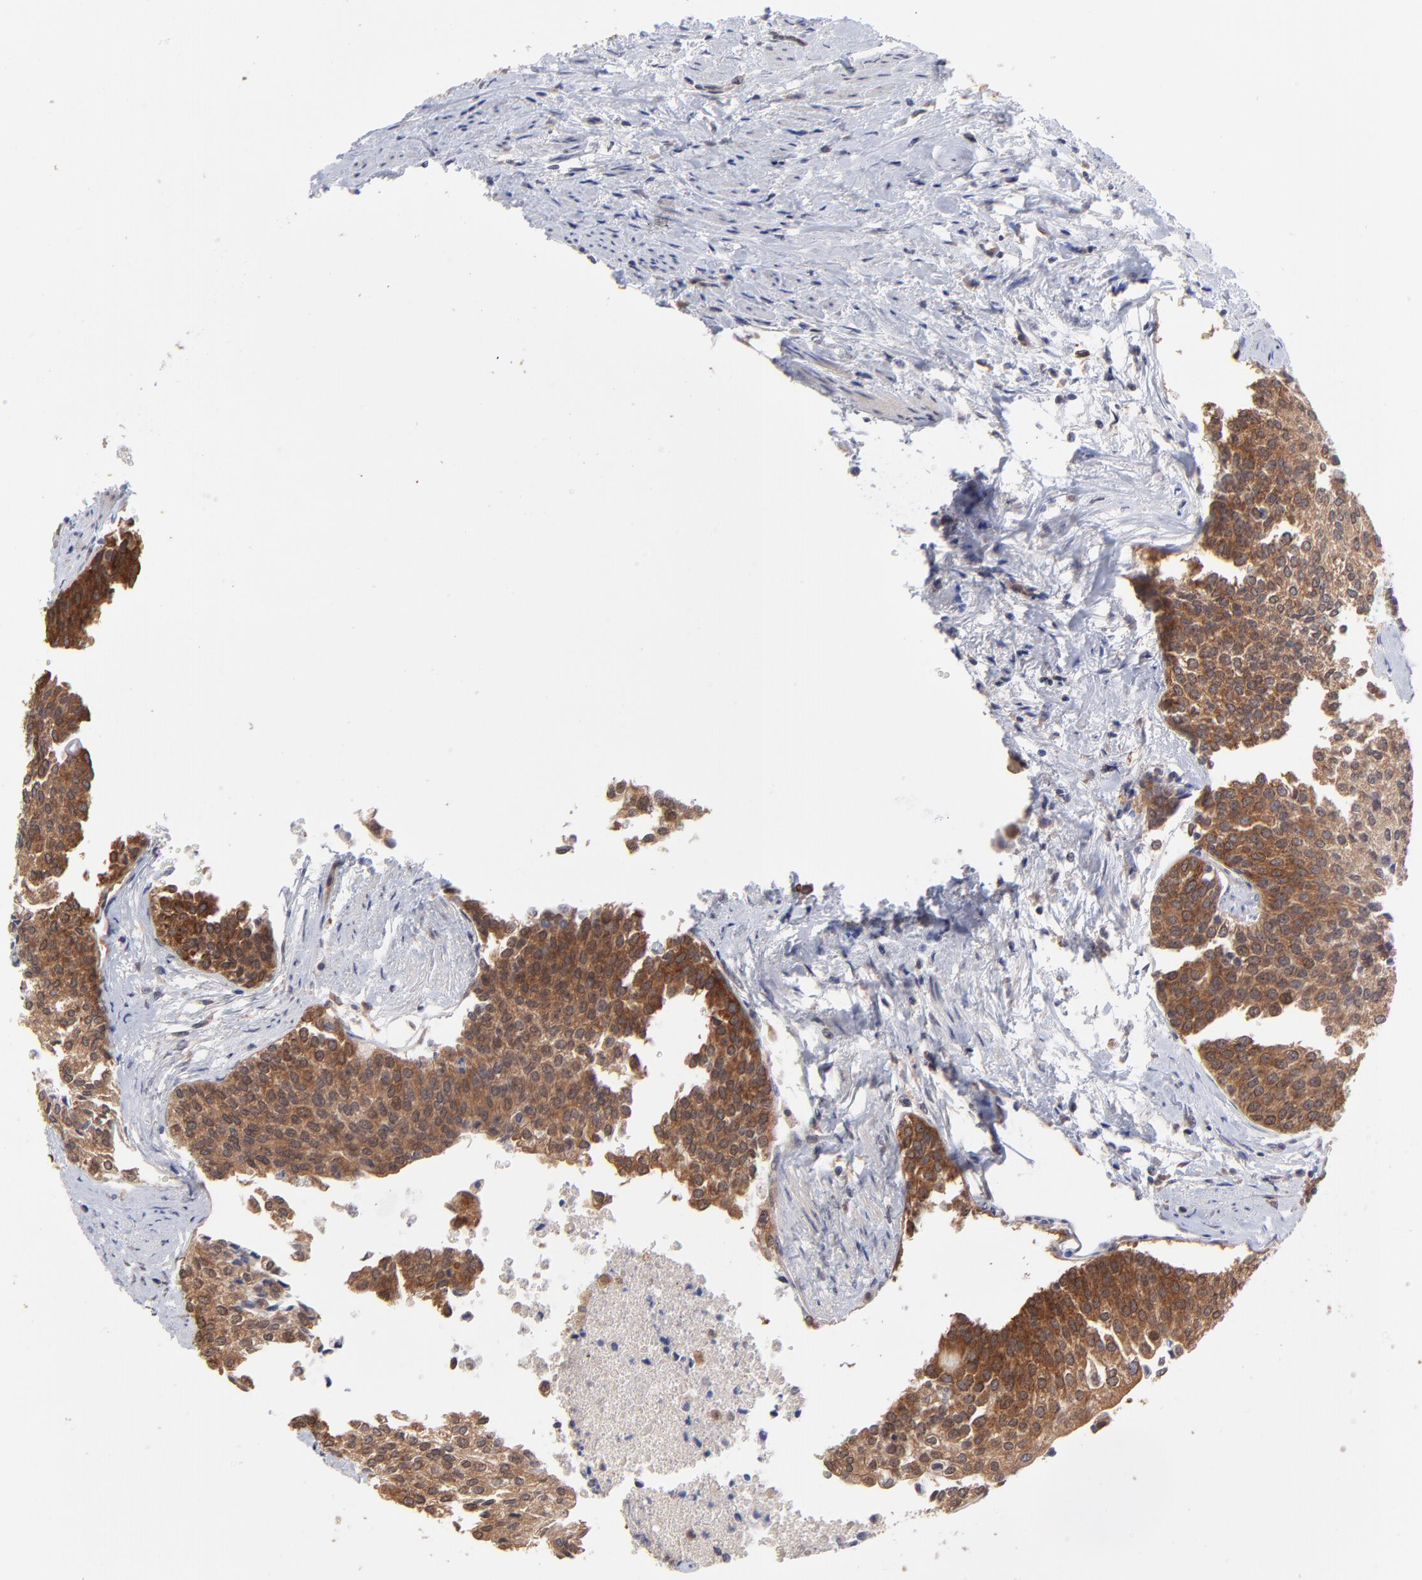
{"staining": {"intensity": "moderate", "quantity": ">75%", "location": "cytoplasmic/membranous"}, "tissue": "urothelial cancer", "cell_type": "Tumor cells", "image_type": "cancer", "snomed": [{"axis": "morphology", "description": "Urothelial carcinoma, Low grade"}, {"axis": "topography", "description": "Urinary bladder"}], "caption": "An immunohistochemistry photomicrograph of neoplastic tissue is shown. Protein staining in brown labels moderate cytoplasmic/membranous positivity in urothelial carcinoma (low-grade) within tumor cells.", "gene": "GART", "patient": {"sex": "female", "age": 73}}